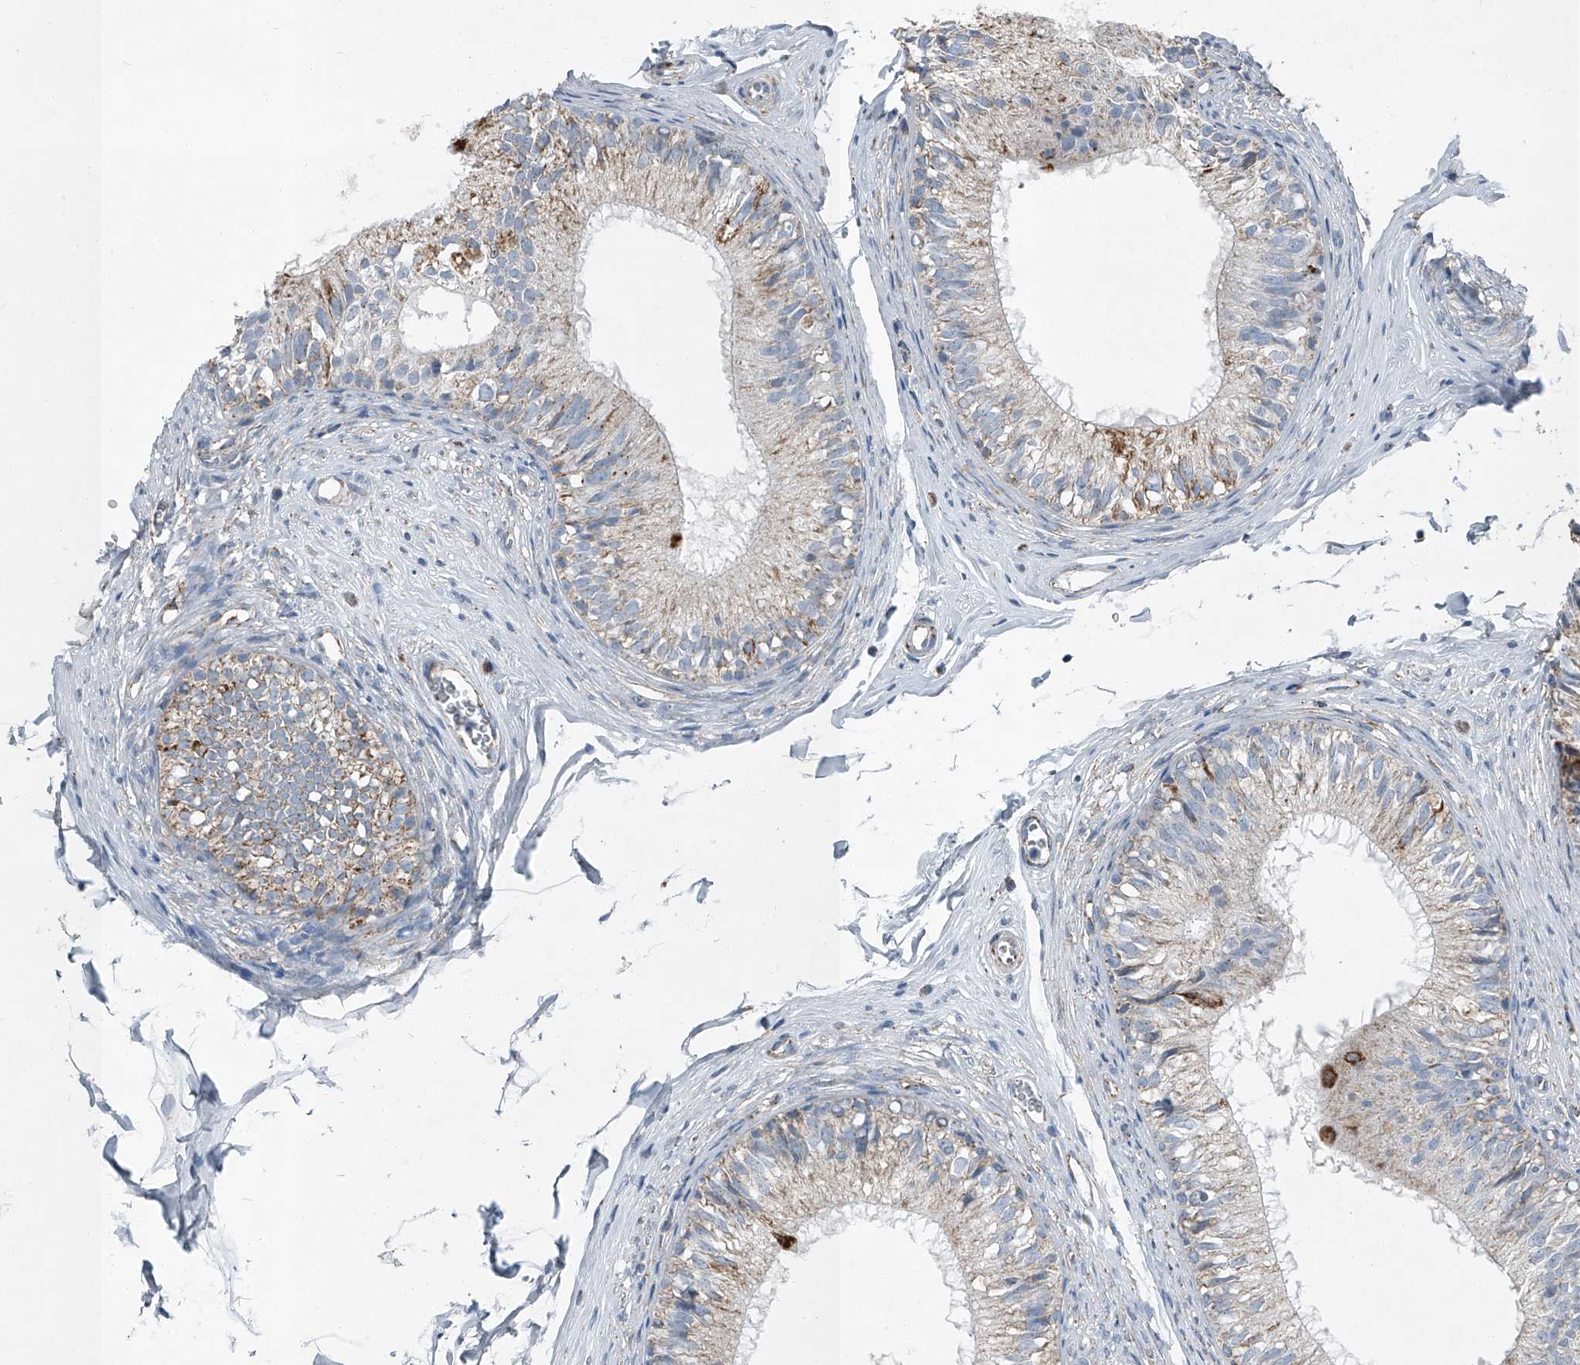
{"staining": {"intensity": "moderate", "quantity": "<25%", "location": "cytoplasmic/membranous"}, "tissue": "epididymis", "cell_type": "Glandular cells", "image_type": "normal", "snomed": [{"axis": "morphology", "description": "Normal tissue, NOS"}, {"axis": "morphology", "description": "Seminoma in situ"}, {"axis": "topography", "description": "Testis"}, {"axis": "topography", "description": "Epididymis"}], "caption": "Immunohistochemical staining of unremarkable epididymis shows moderate cytoplasmic/membranous protein positivity in approximately <25% of glandular cells.", "gene": "CHRNA7", "patient": {"sex": "male", "age": 28}}